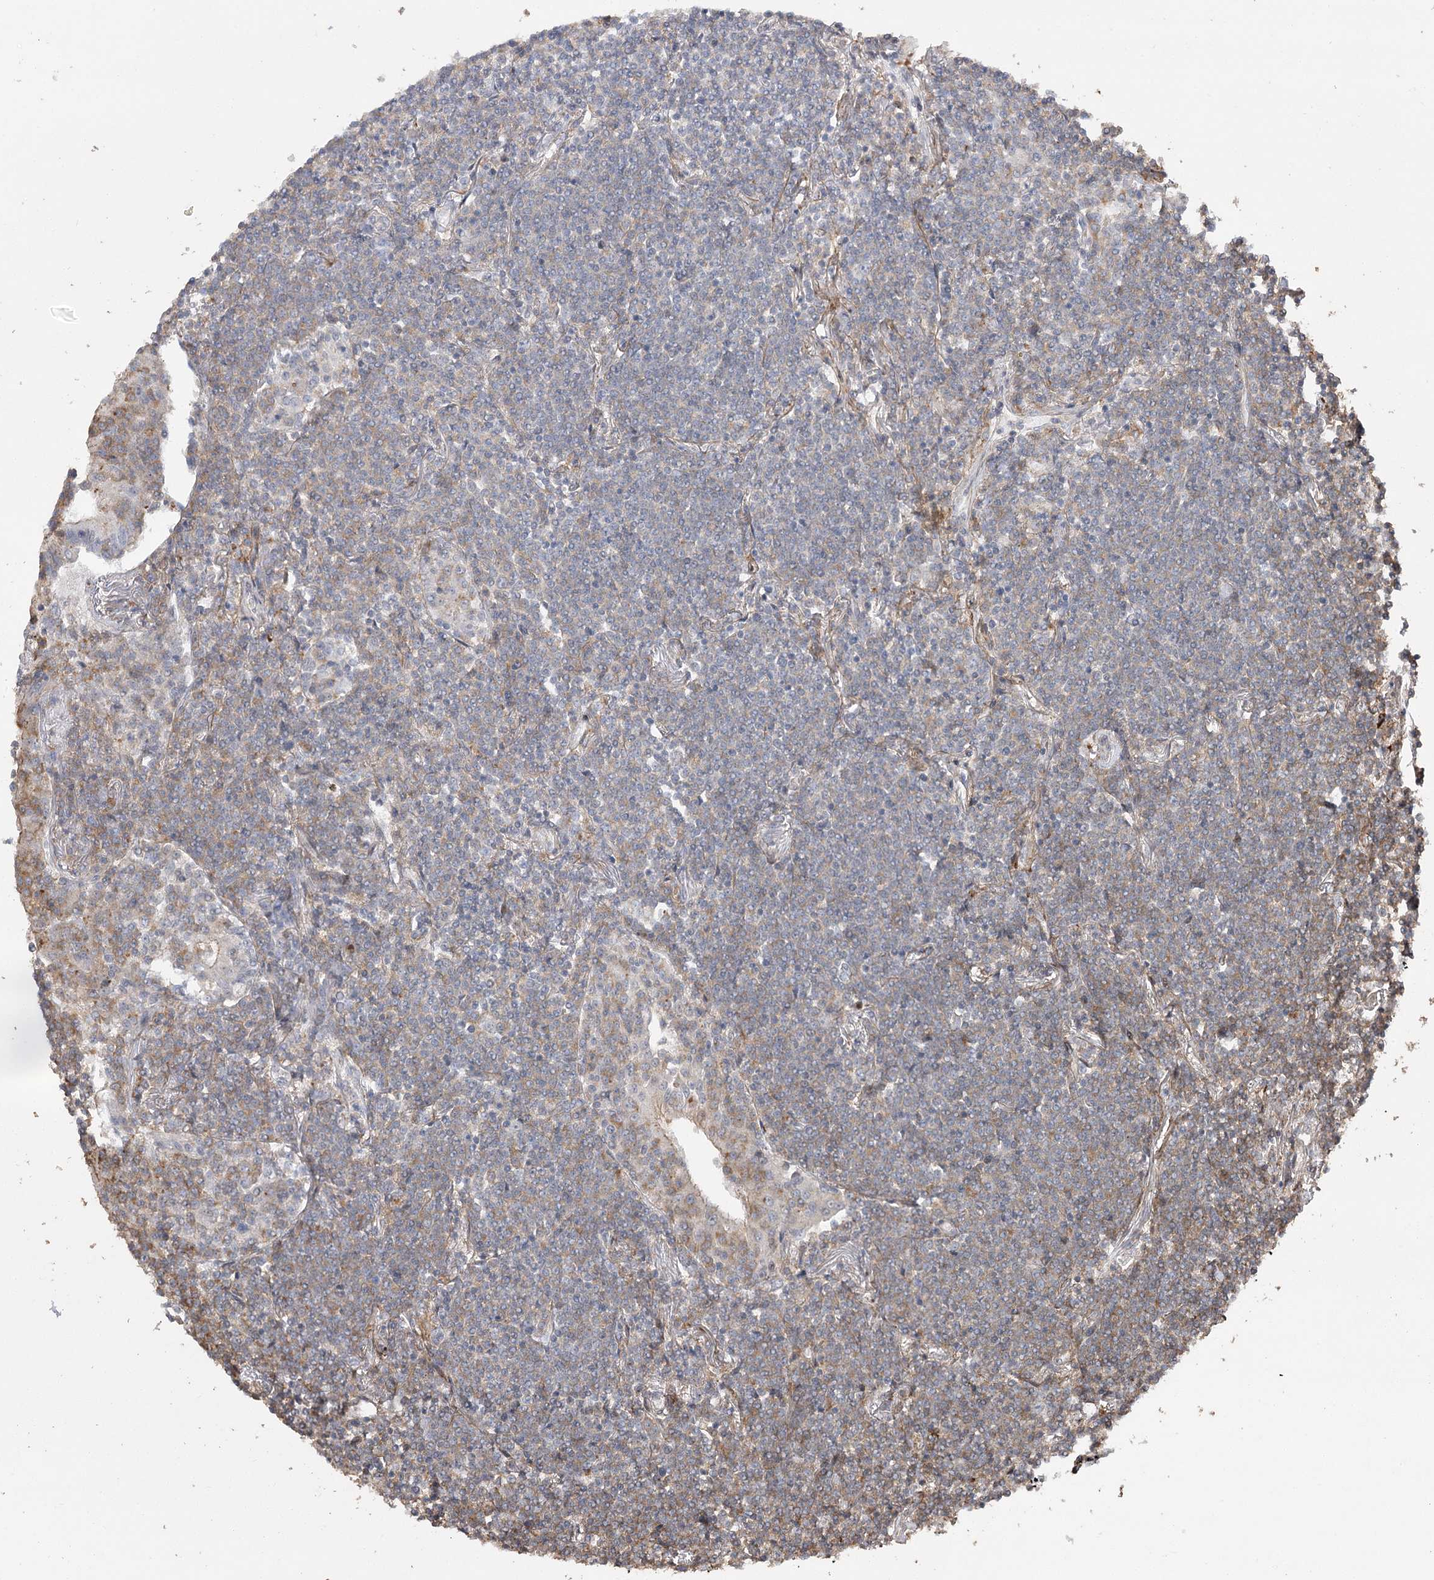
{"staining": {"intensity": "negative", "quantity": "none", "location": "none"}, "tissue": "lymphoma", "cell_type": "Tumor cells", "image_type": "cancer", "snomed": [{"axis": "morphology", "description": "Malignant lymphoma, non-Hodgkin's type, Low grade"}, {"axis": "topography", "description": "Lung"}], "caption": "Photomicrograph shows no significant protein positivity in tumor cells of malignant lymphoma, non-Hodgkin's type (low-grade). Brightfield microscopy of immunohistochemistry (IHC) stained with DAB (brown) and hematoxylin (blue), captured at high magnification.", "gene": "OBSL1", "patient": {"sex": "female", "age": 71}}